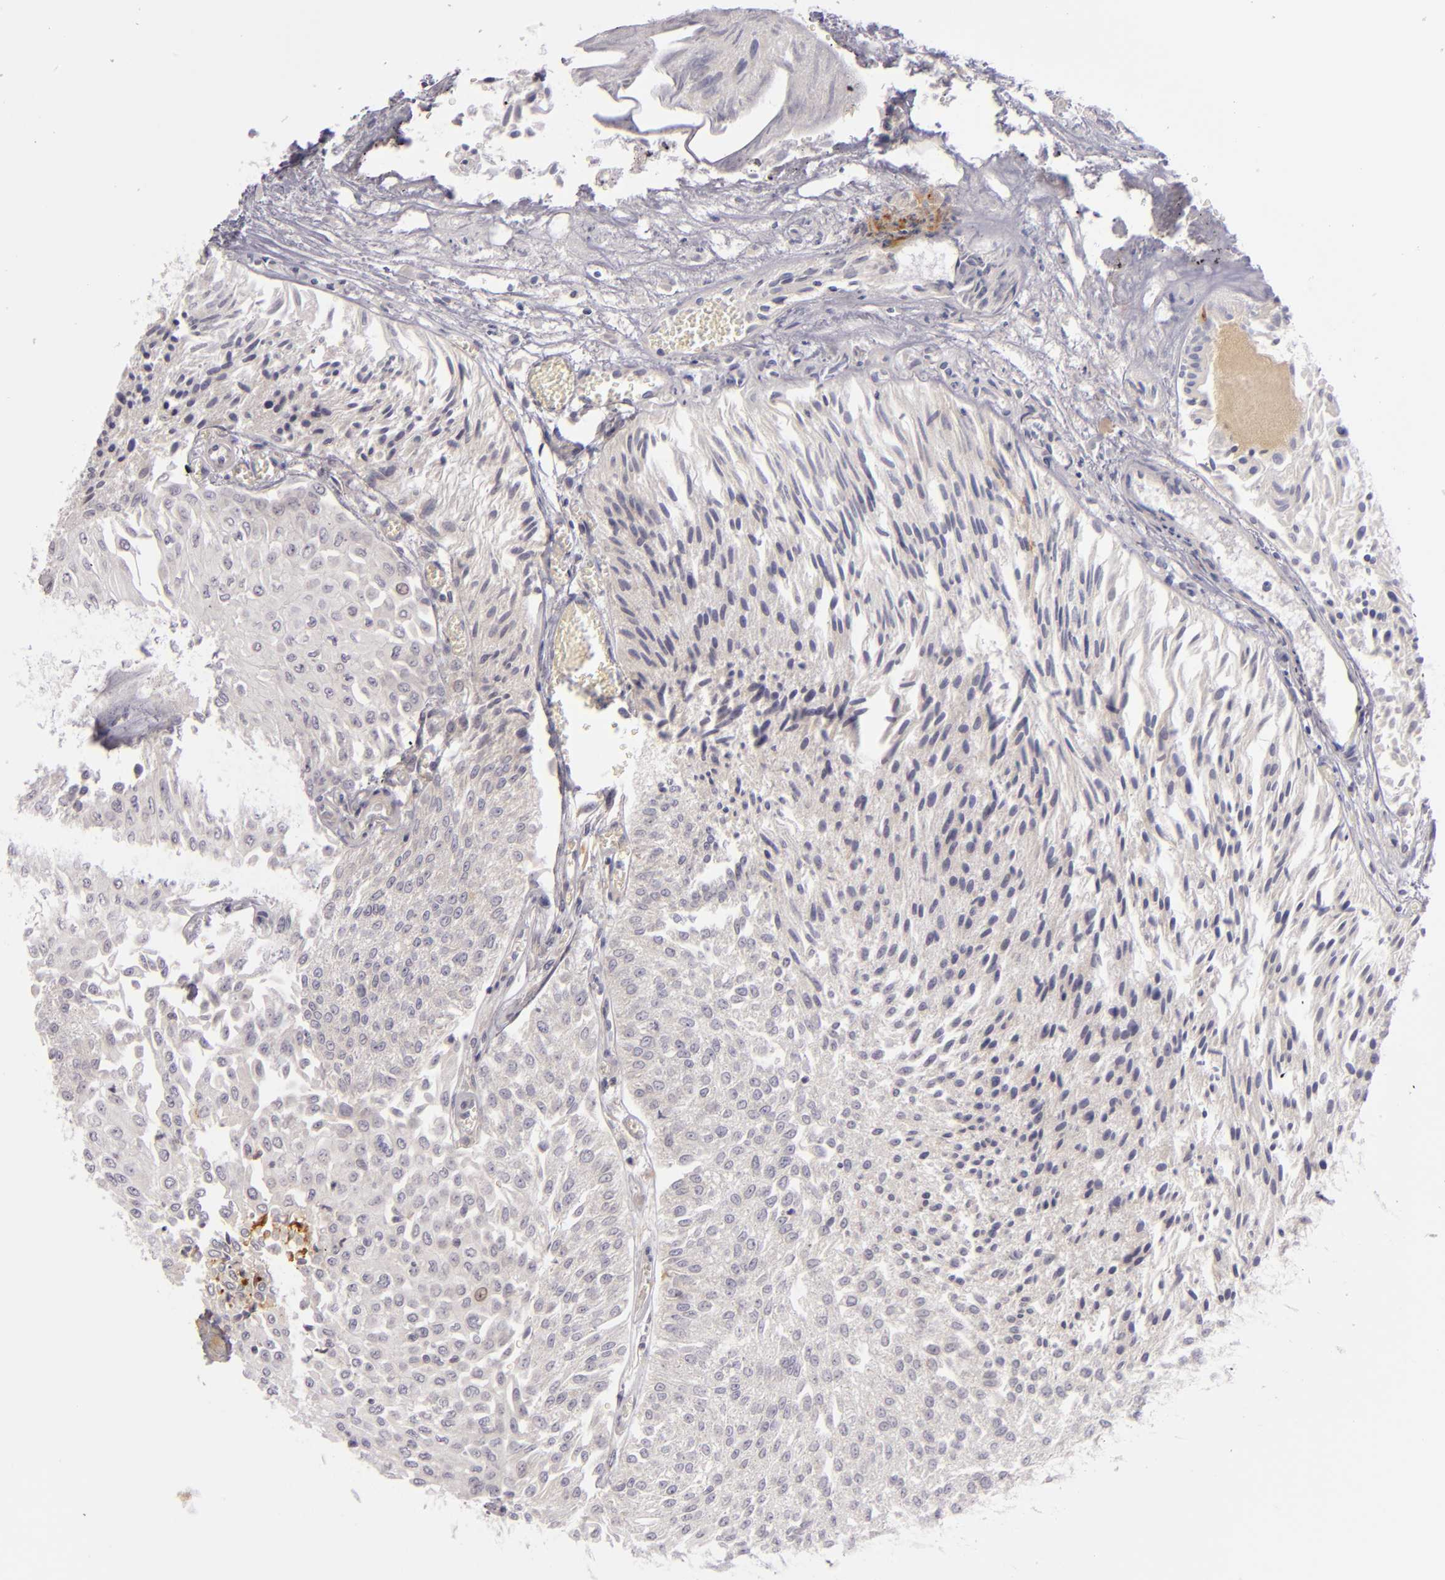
{"staining": {"intensity": "negative", "quantity": "none", "location": "none"}, "tissue": "urothelial cancer", "cell_type": "Tumor cells", "image_type": "cancer", "snomed": [{"axis": "morphology", "description": "Urothelial carcinoma, Low grade"}, {"axis": "topography", "description": "Urinary bladder"}], "caption": "Protein analysis of urothelial cancer displays no significant staining in tumor cells.", "gene": "CD83", "patient": {"sex": "male", "age": 86}}